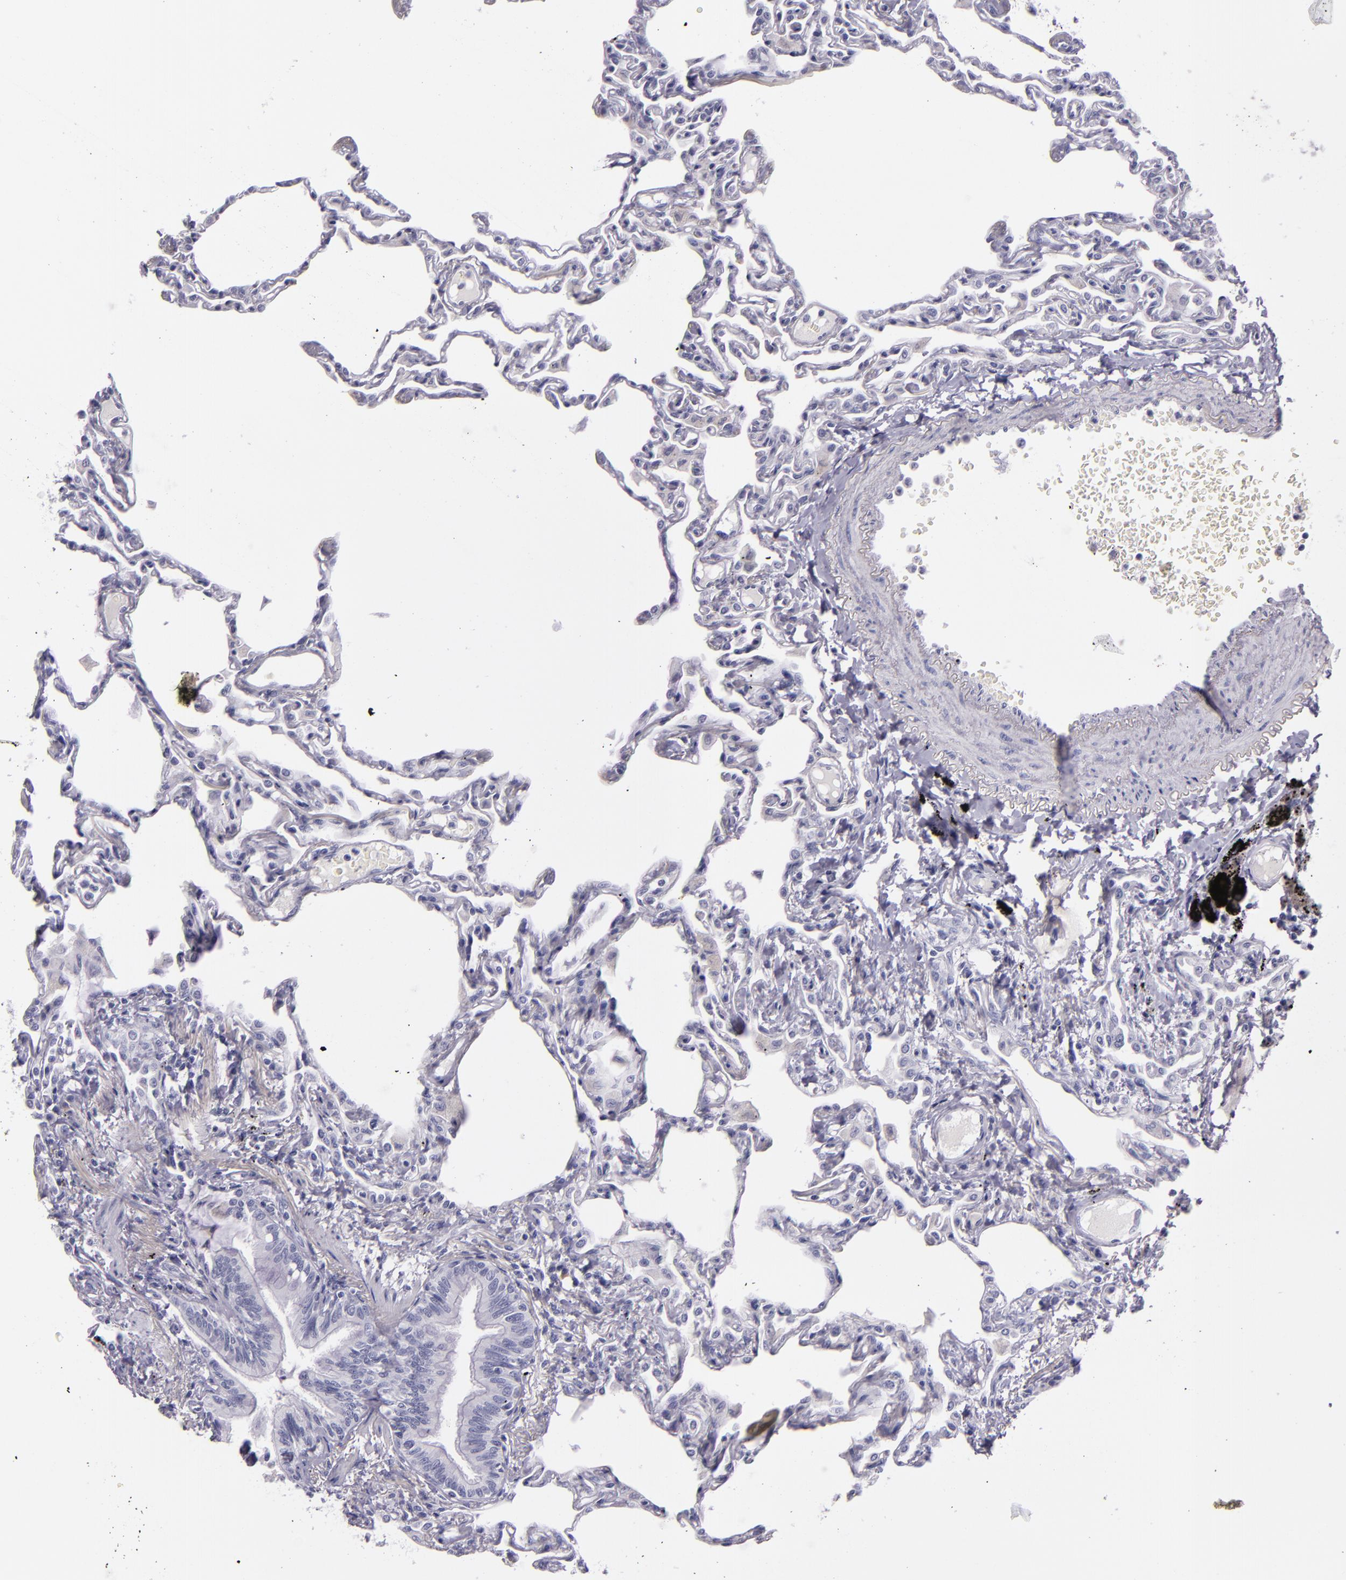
{"staining": {"intensity": "negative", "quantity": "none", "location": "none"}, "tissue": "lung", "cell_type": "Alveolar cells", "image_type": "normal", "snomed": [{"axis": "morphology", "description": "Normal tissue, NOS"}, {"axis": "topography", "description": "Lung"}], "caption": "Unremarkable lung was stained to show a protein in brown. There is no significant expression in alveolar cells. (Brightfield microscopy of DAB IHC at high magnification).", "gene": "INA", "patient": {"sex": "female", "age": 49}}